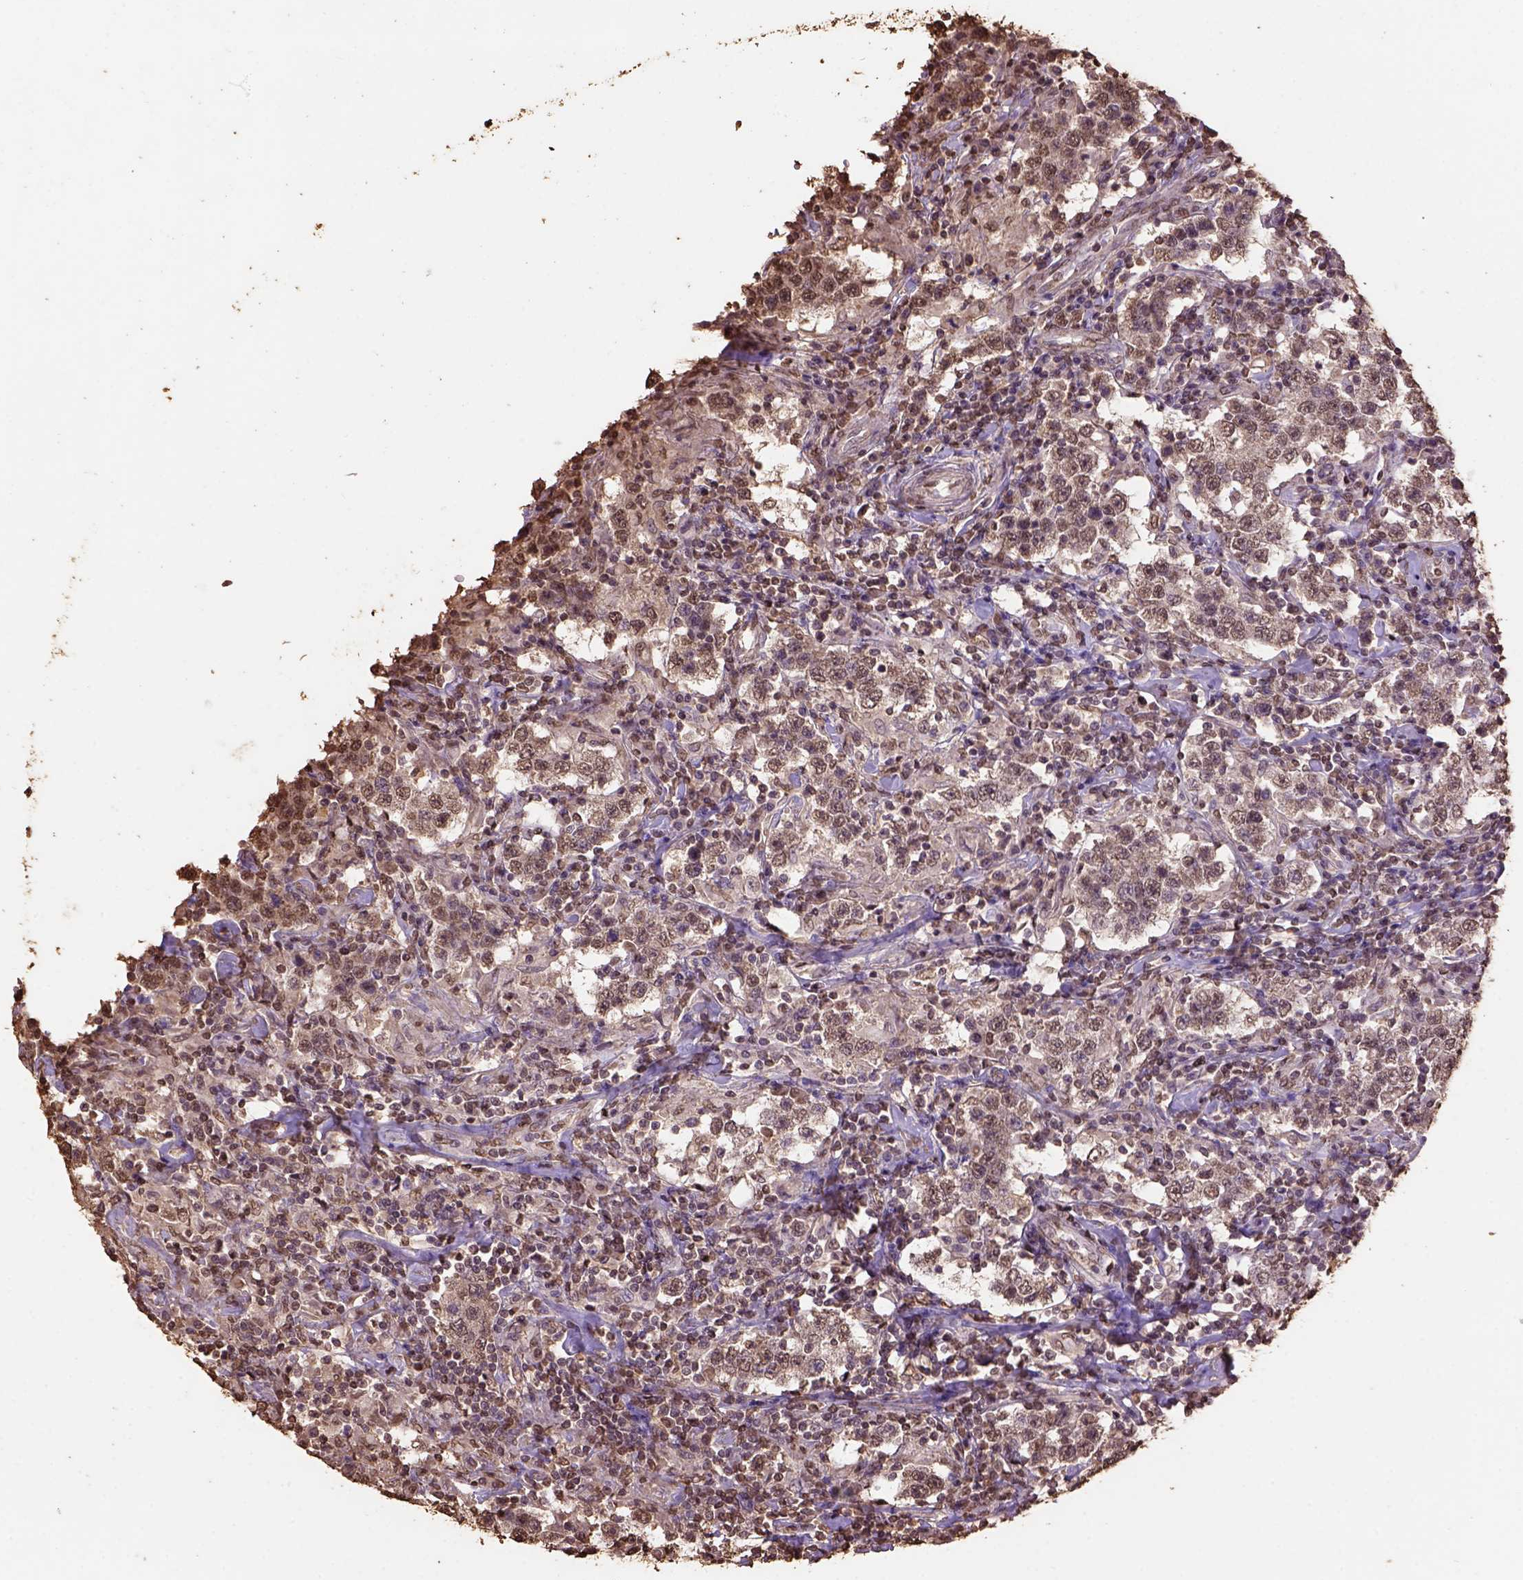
{"staining": {"intensity": "moderate", "quantity": ">75%", "location": "nuclear"}, "tissue": "testis cancer", "cell_type": "Tumor cells", "image_type": "cancer", "snomed": [{"axis": "morphology", "description": "Seminoma, NOS"}, {"axis": "morphology", "description": "Carcinoma, Embryonal, NOS"}, {"axis": "topography", "description": "Testis"}], "caption": "Moderate nuclear staining for a protein is identified in approximately >75% of tumor cells of seminoma (testis) using immunohistochemistry.", "gene": "CSTF2T", "patient": {"sex": "male", "age": 41}}